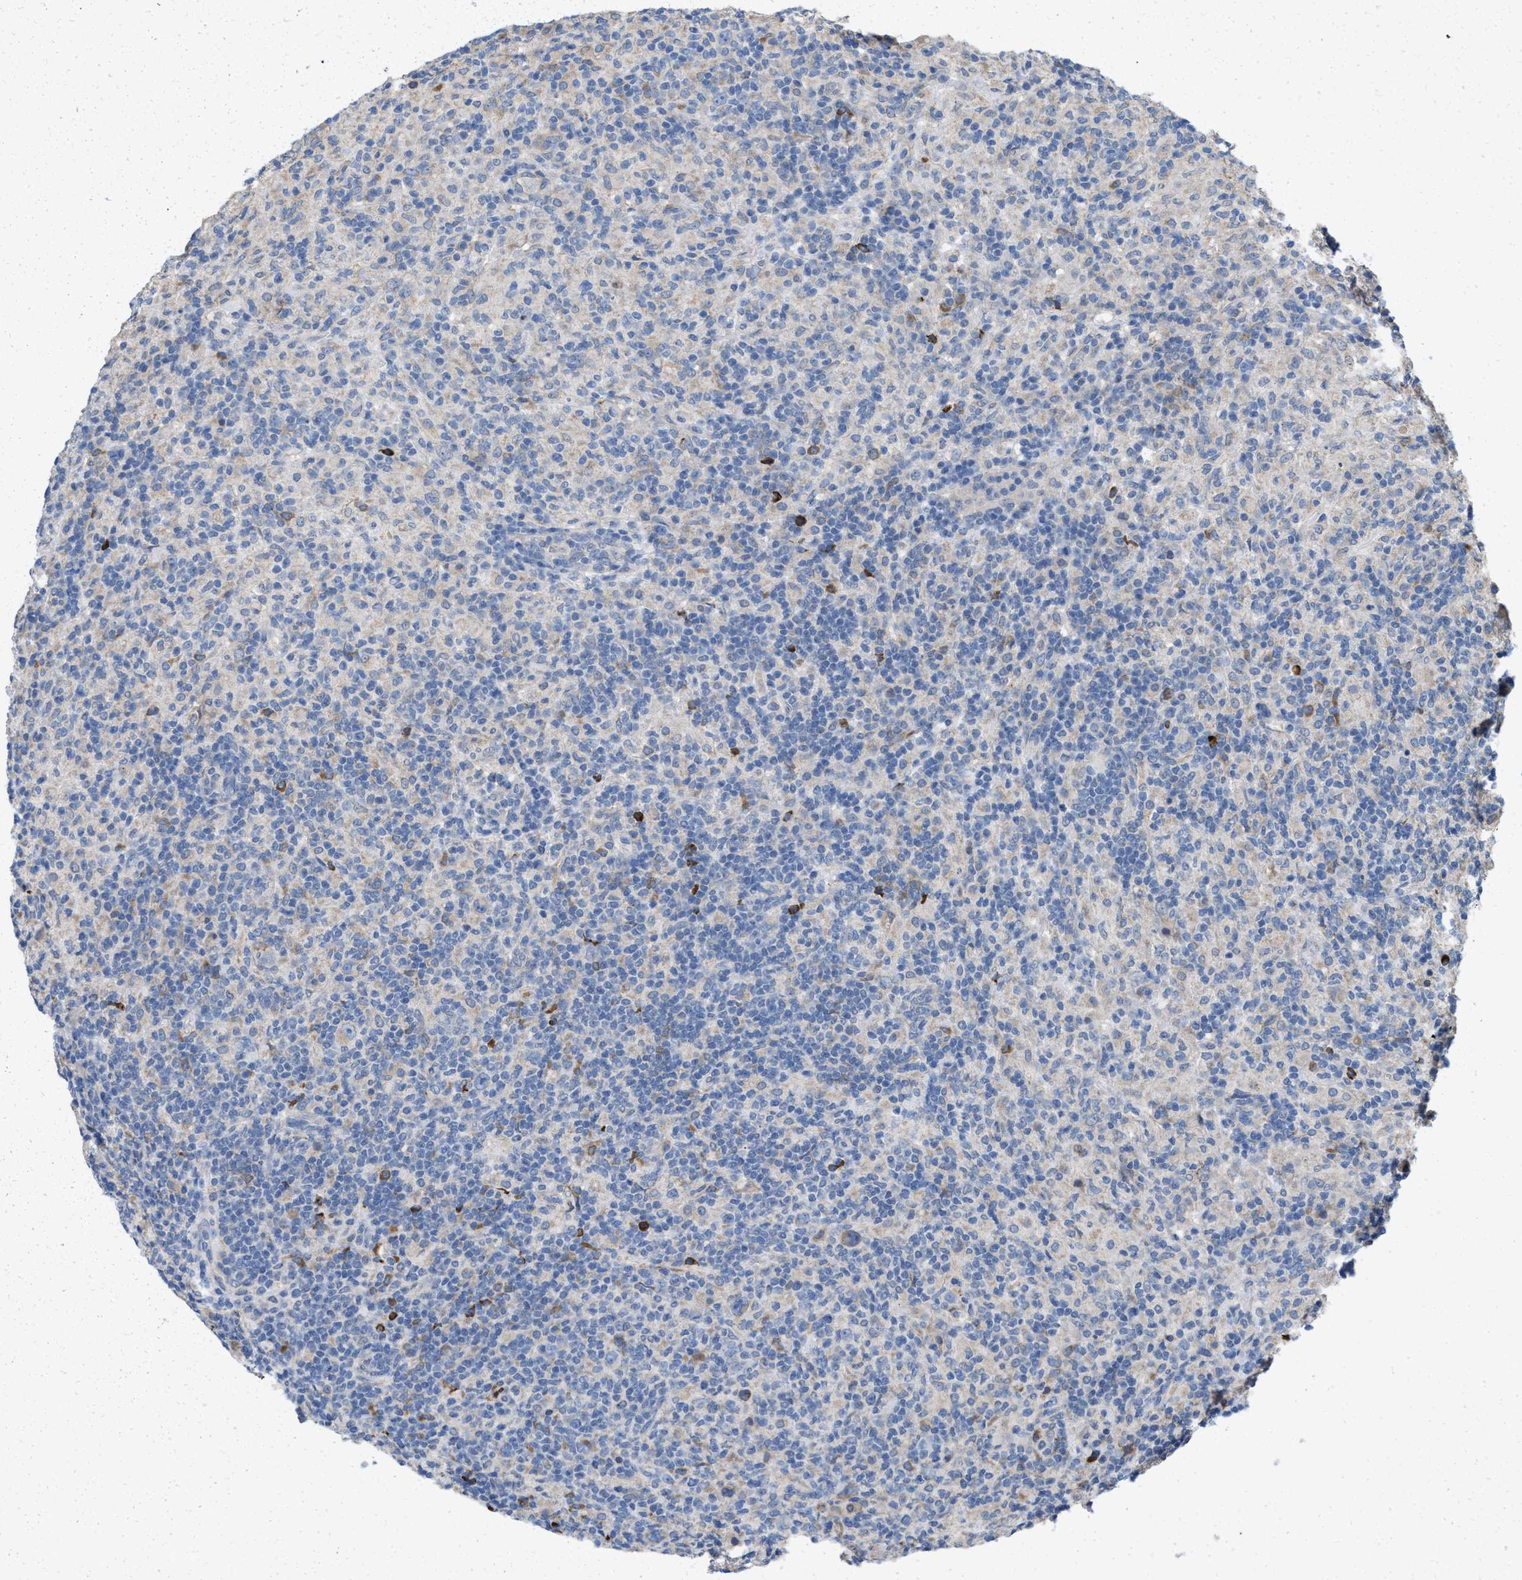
{"staining": {"intensity": "weak", "quantity": "<25%", "location": "cytoplasmic/membranous"}, "tissue": "lymphoma", "cell_type": "Tumor cells", "image_type": "cancer", "snomed": [{"axis": "morphology", "description": "Hodgkin's disease, NOS"}, {"axis": "topography", "description": "Lymph node"}], "caption": "High magnification brightfield microscopy of lymphoma stained with DAB (3,3'-diaminobenzidine) (brown) and counterstained with hematoxylin (blue): tumor cells show no significant positivity.", "gene": "DYNC2I1", "patient": {"sex": "male", "age": 70}}